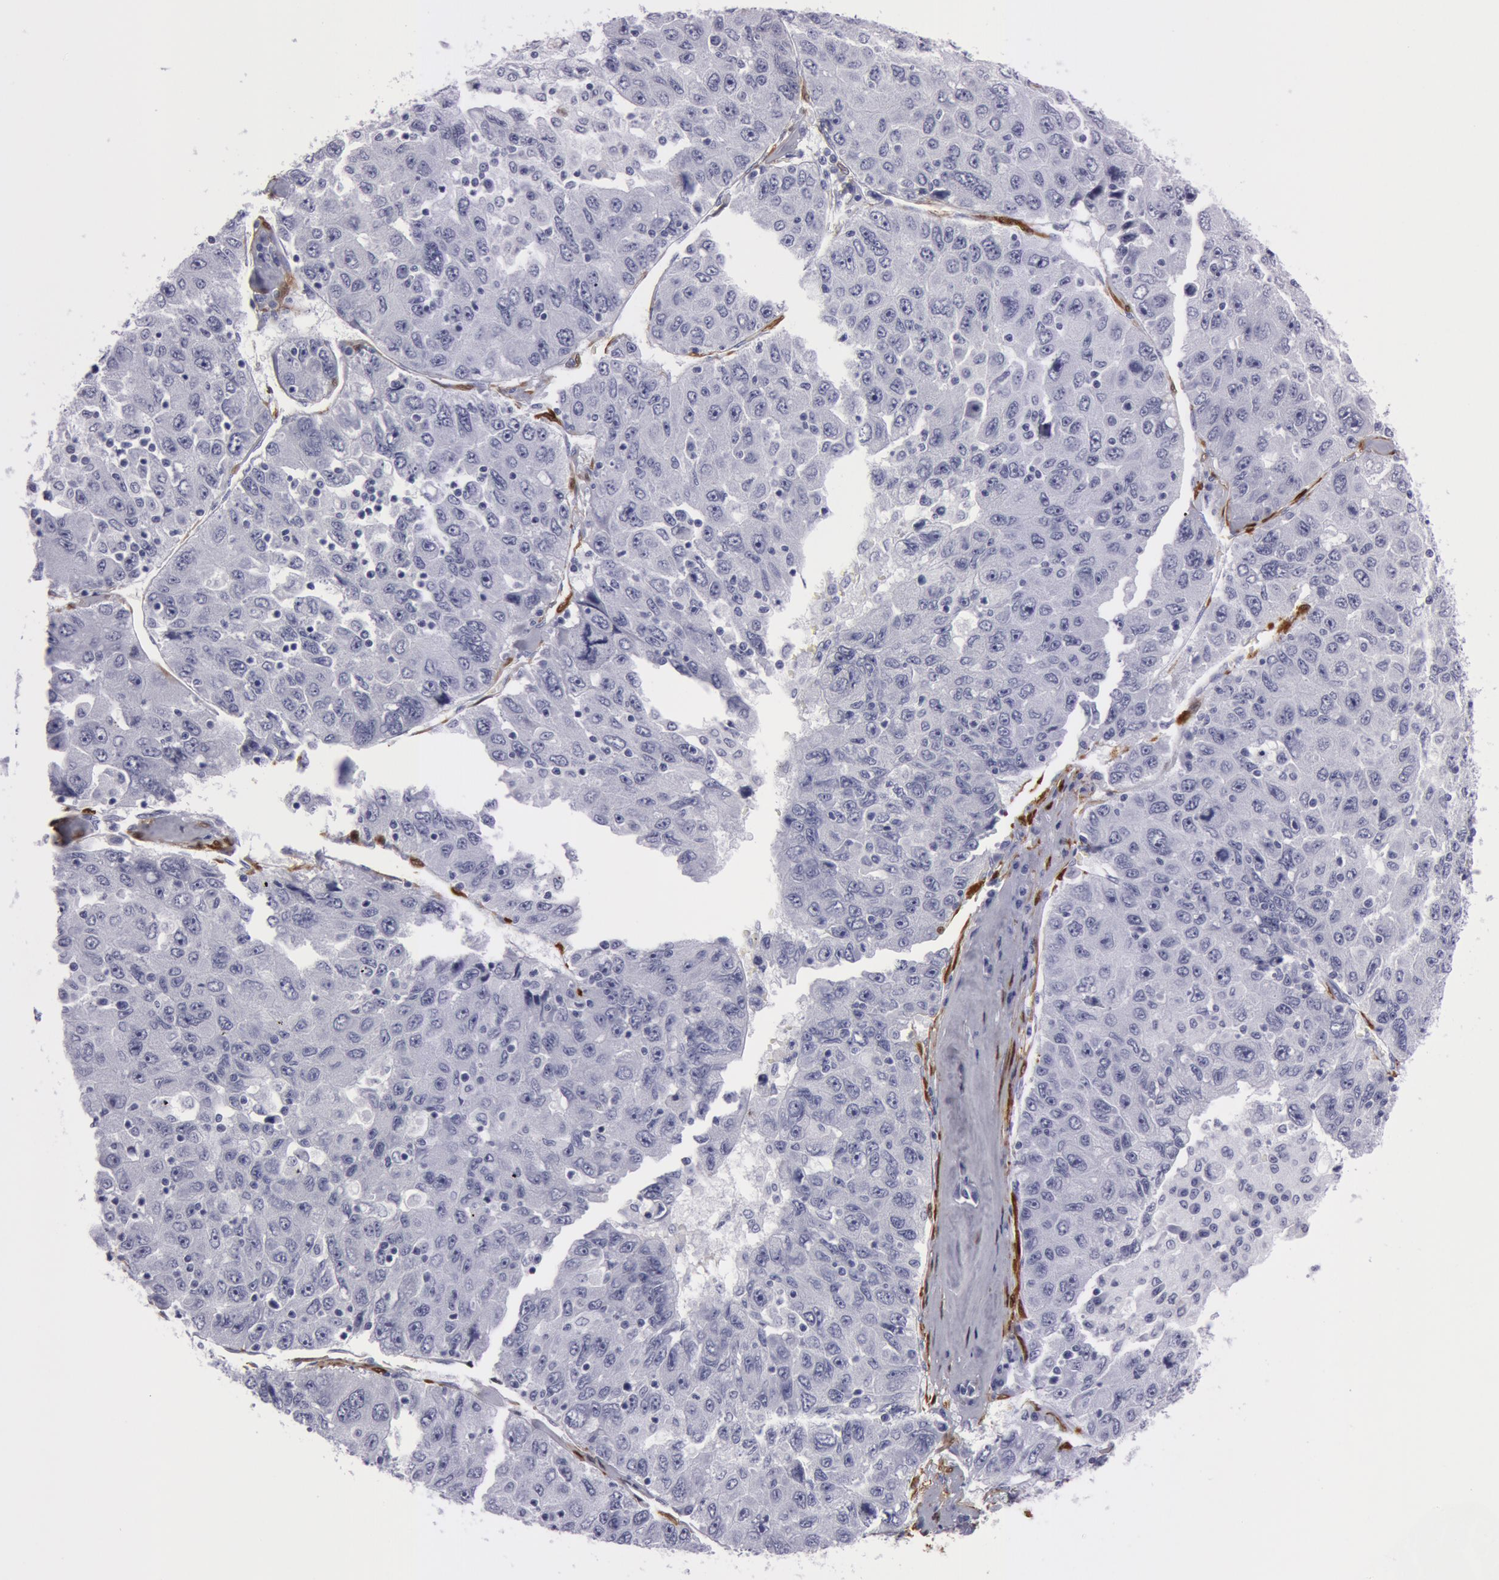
{"staining": {"intensity": "negative", "quantity": "none", "location": "none"}, "tissue": "liver cancer", "cell_type": "Tumor cells", "image_type": "cancer", "snomed": [{"axis": "morphology", "description": "Carcinoma, Hepatocellular, NOS"}, {"axis": "topography", "description": "Liver"}], "caption": "This is a micrograph of immunohistochemistry staining of liver hepatocellular carcinoma, which shows no staining in tumor cells.", "gene": "TAGLN", "patient": {"sex": "male", "age": 49}}